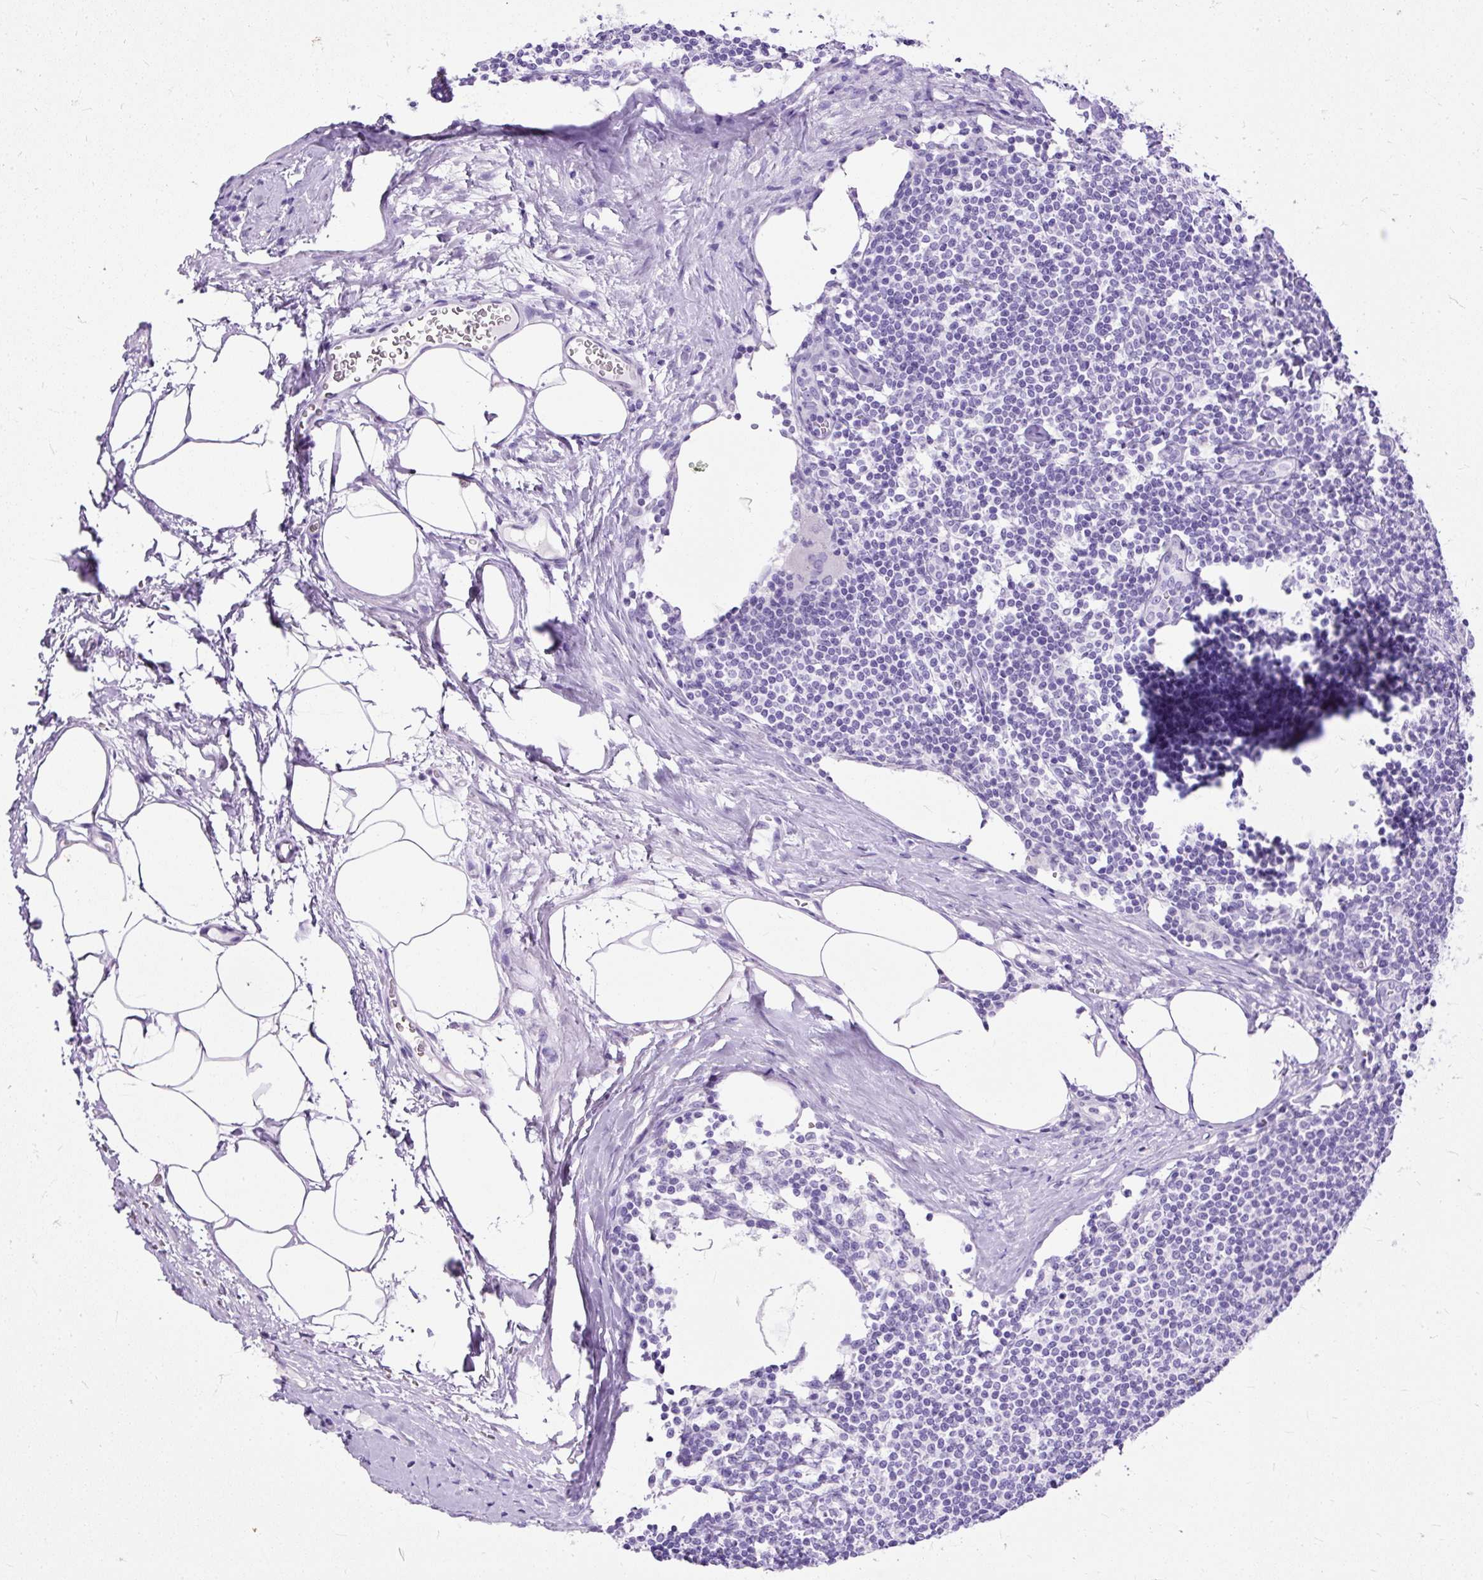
{"staining": {"intensity": "negative", "quantity": "none", "location": "none"}, "tissue": "lymph node", "cell_type": "Germinal center cells", "image_type": "normal", "snomed": [{"axis": "morphology", "description": "Normal tissue, NOS"}, {"axis": "topography", "description": "Lymph node"}], "caption": "DAB immunohistochemical staining of unremarkable human lymph node reveals no significant staining in germinal center cells.", "gene": "HEY1", "patient": {"sex": "female", "age": 59}}